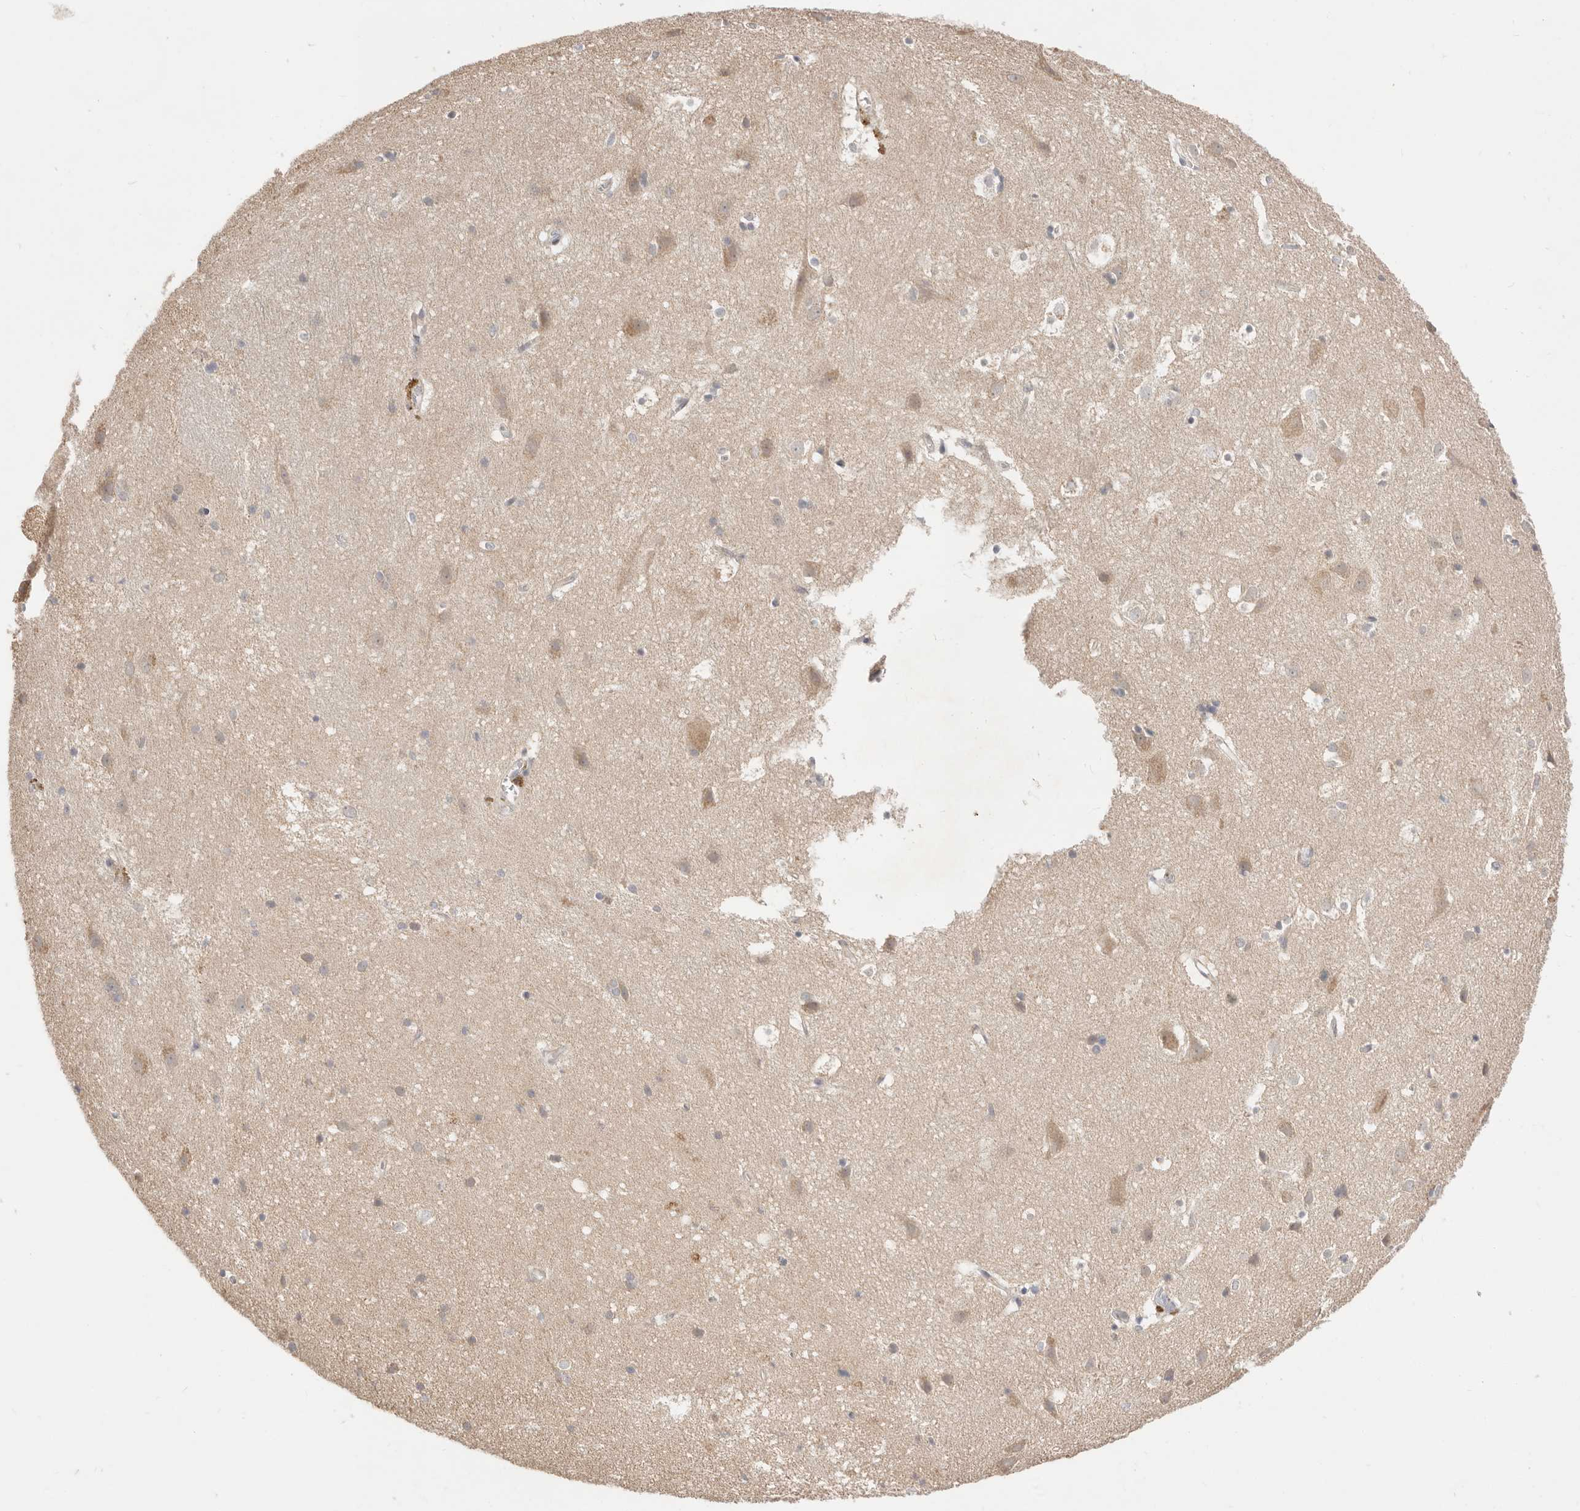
{"staining": {"intensity": "weak", "quantity": "<25%", "location": "cytoplasmic/membranous"}, "tissue": "cerebral cortex", "cell_type": "Endothelial cells", "image_type": "normal", "snomed": [{"axis": "morphology", "description": "Normal tissue, NOS"}, {"axis": "topography", "description": "Cerebral cortex"}], "caption": "This is an IHC micrograph of normal cerebral cortex. There is no expression in endothelial cells.", "gene": "USH1C", "patient": {"sex": "male", "age": 54}}